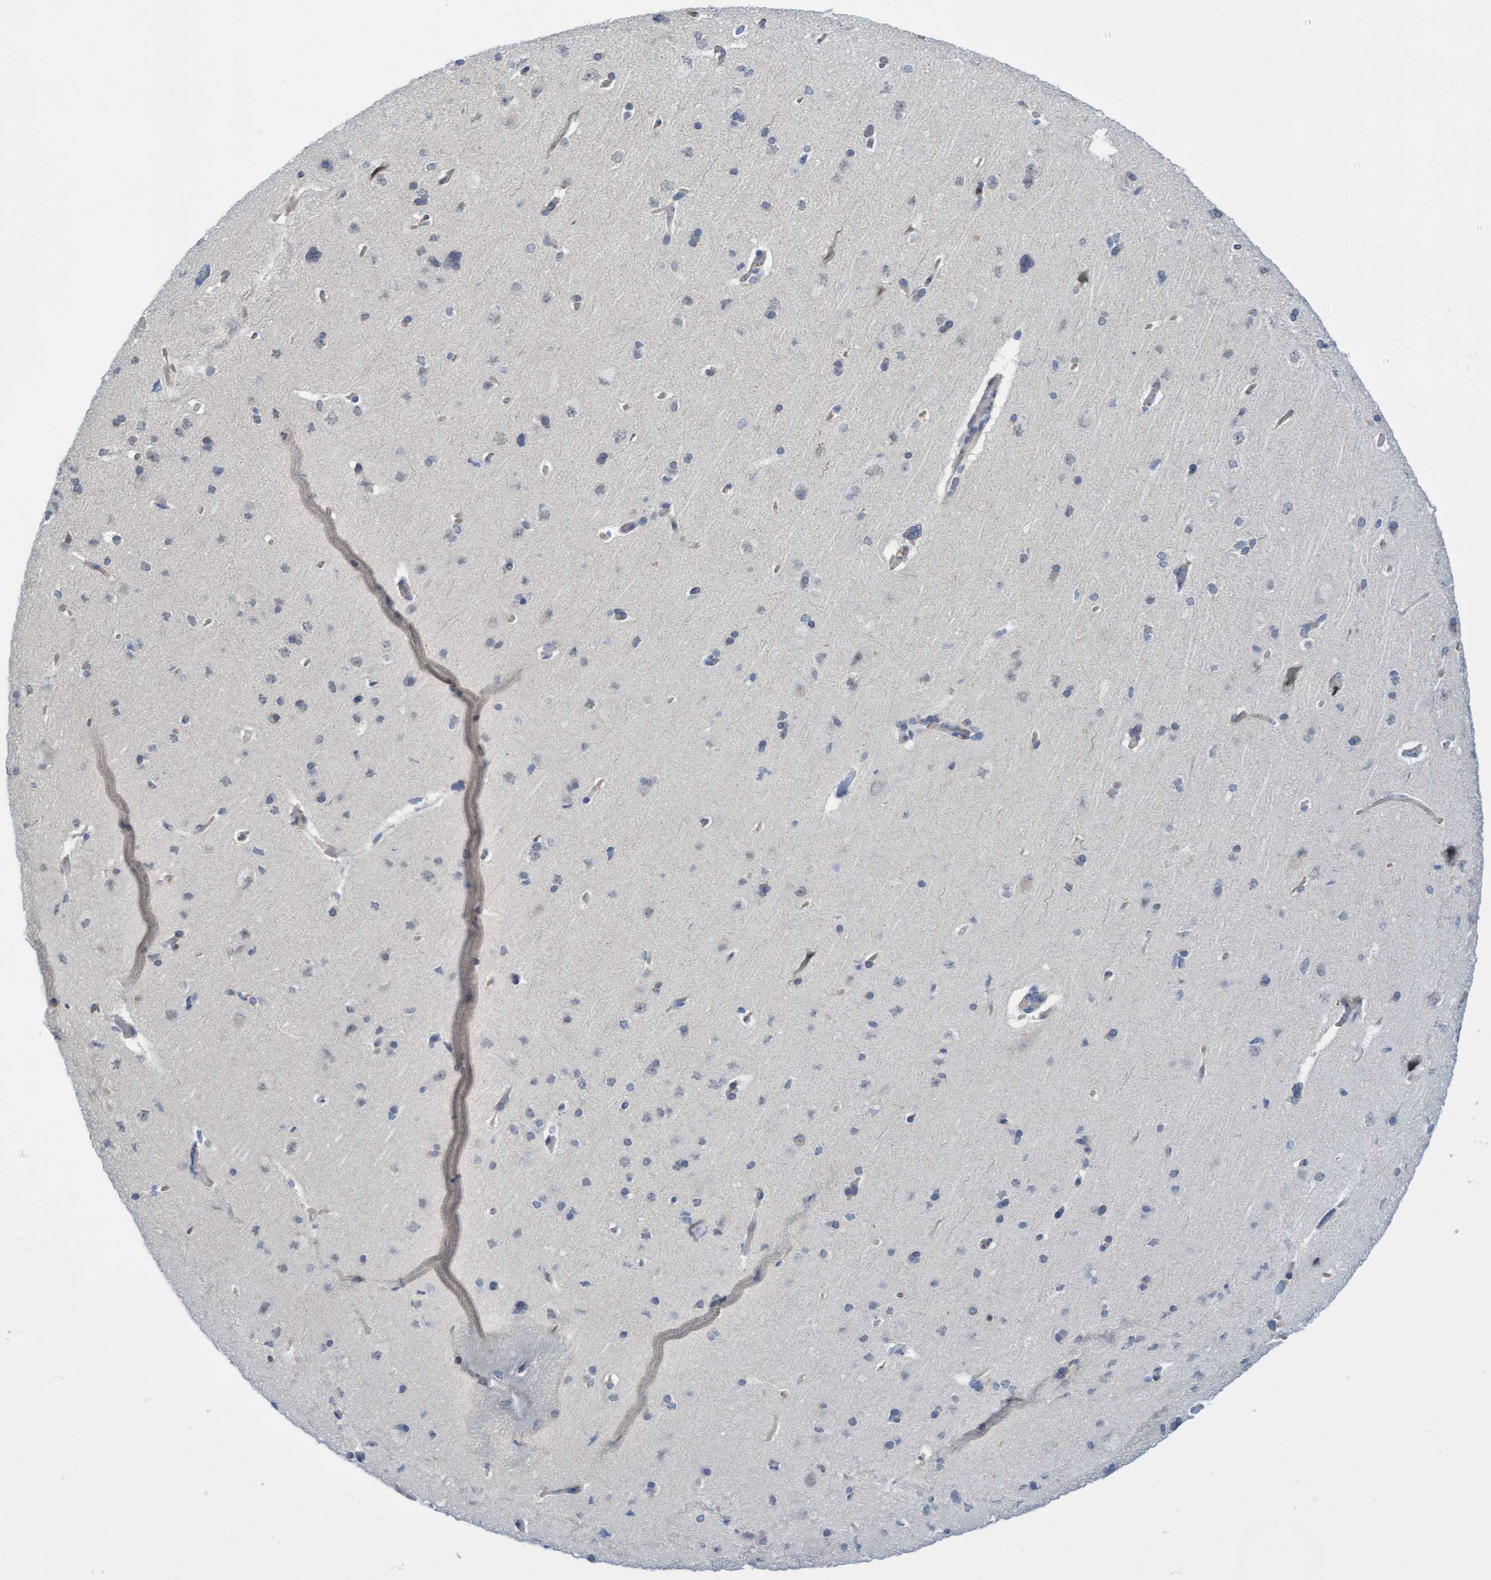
{"staining": {"intensity": "negative", "quantity": "none", "location": "none"}, "tissue": "cerebral cortex", "cell_type": "Endothelial cells", "image_type": "normal", "snomed": [{"axis": "morphology", "description": "Normal tissue, NOS"}, {"axis": "topography", "description": "Cerebral cortex"}], "caption": "DAB immunohistochemical staining of unremarkable cerebral cortex reveals no significant expression in endothelial cells. (Stains: DAB immunohistochemistry with hematoxylin counter stain, Microscopy: brightfield microscopy at high magnification).", "gene": "FNBP1", "patient": {"sex": "male", "age": 62}}